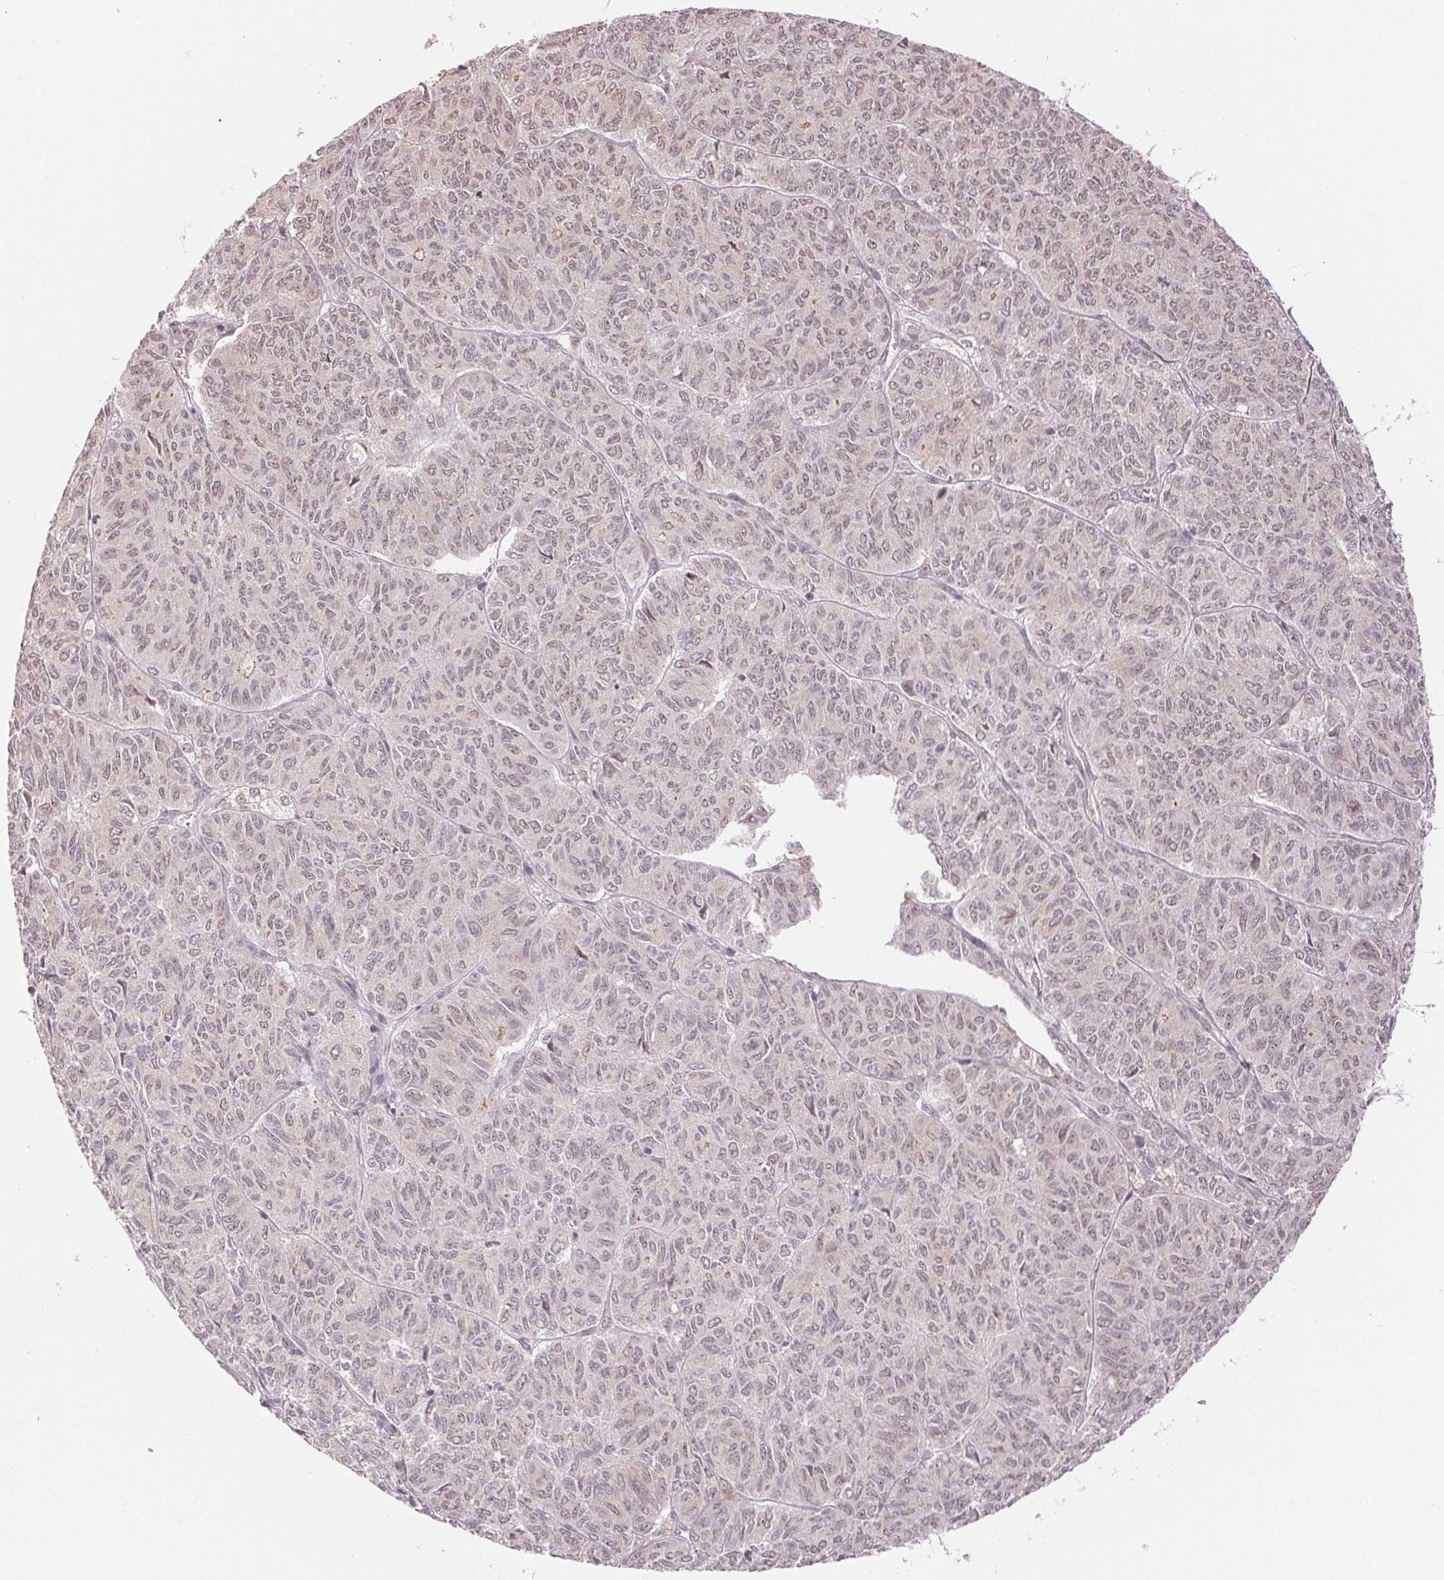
{"staining": {"intensity": "weak", "quantity": "<25%", "location": "nuclear"}, "tissue": "ovarian cancer", "cell_type": "Tumor cells", "image_type": "cancer", "snomed": [{"axis": "morphology", "description": "Carcinoma, endometroid"}, {"axis": "topography", "description": "Ovary"}], "caption": "Photomicrograph shows no significant protein staining in tumor cells of ovarian endometroid carcinoma.", "gene": "GRHL3", "patient": {"sex": "female", "age": 80}}